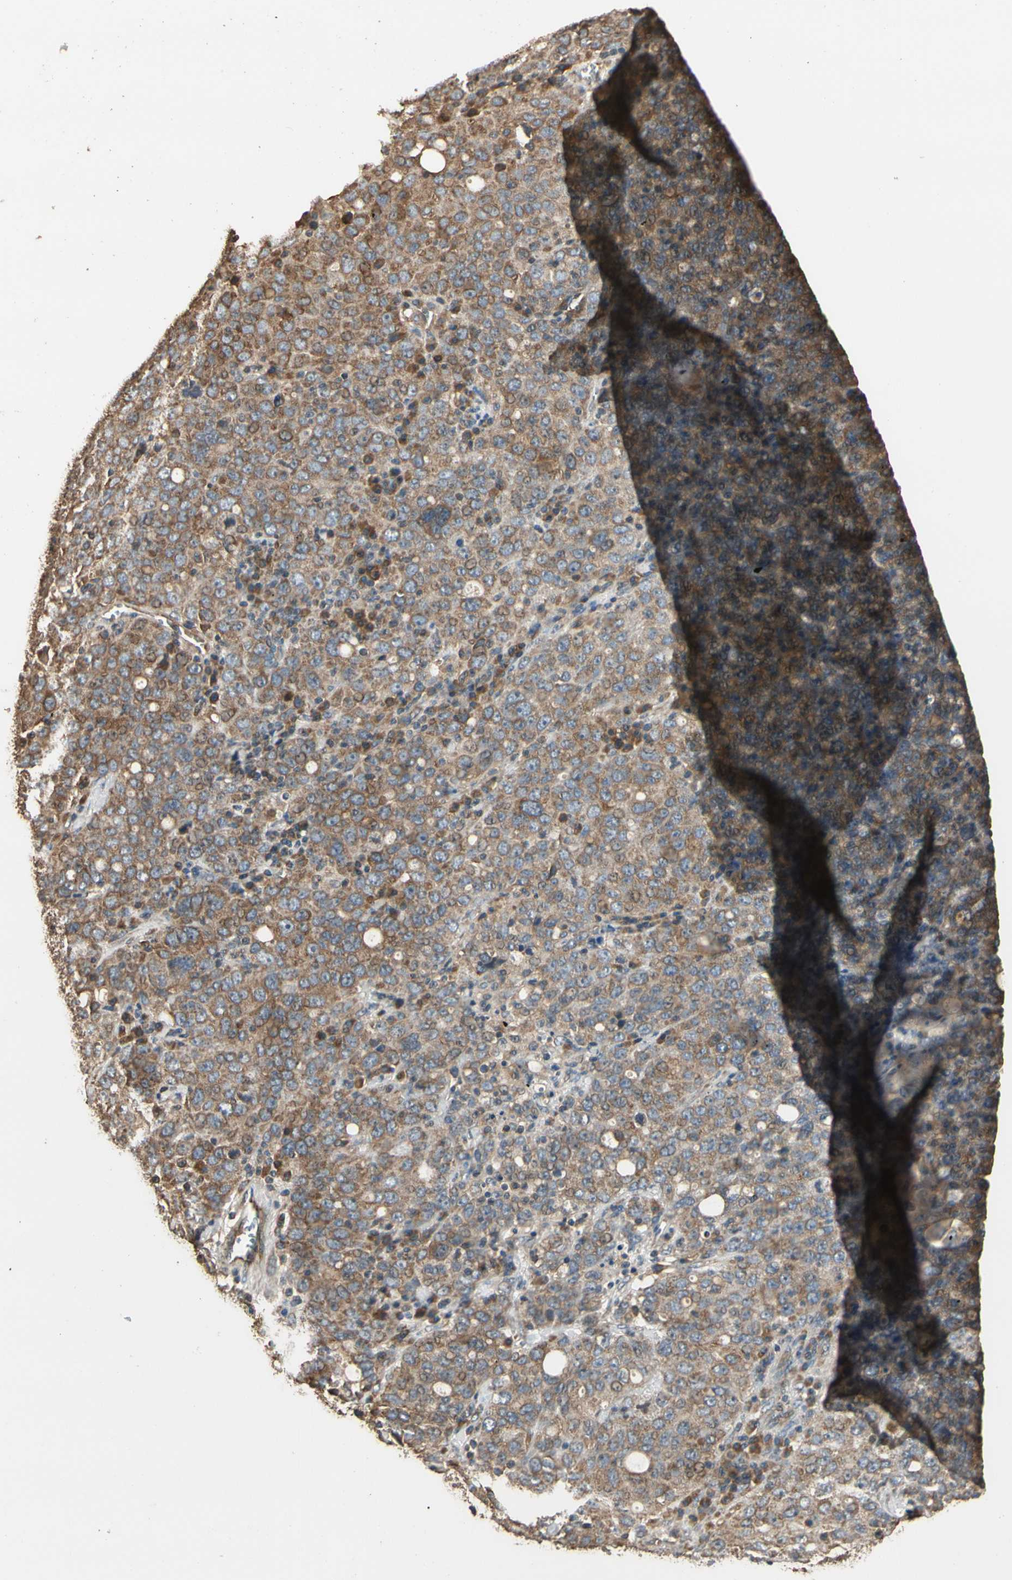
{"staining": {"intensity": "moderate", "quantity": ">75%", "location": "cytoplasmic/membranous"}, "tissue": "ovarian cancer", "cell_type": "Tumor cells", "image_type": "cancer", "snomed": [{"axis": "morphology", "description": "Carcinoma, endometroid"}, {"axis": "topography", "description": "Ovary"}], "caption": "Ovarian cancer (endometroid carcinoma) was stained to show a protein in brown. There is medium levels of moderate cytoplasmic/membranous expression in about >75% of tumor cells.", "gene": "STX18", "patient": {"sex": "female", "age": 62}}